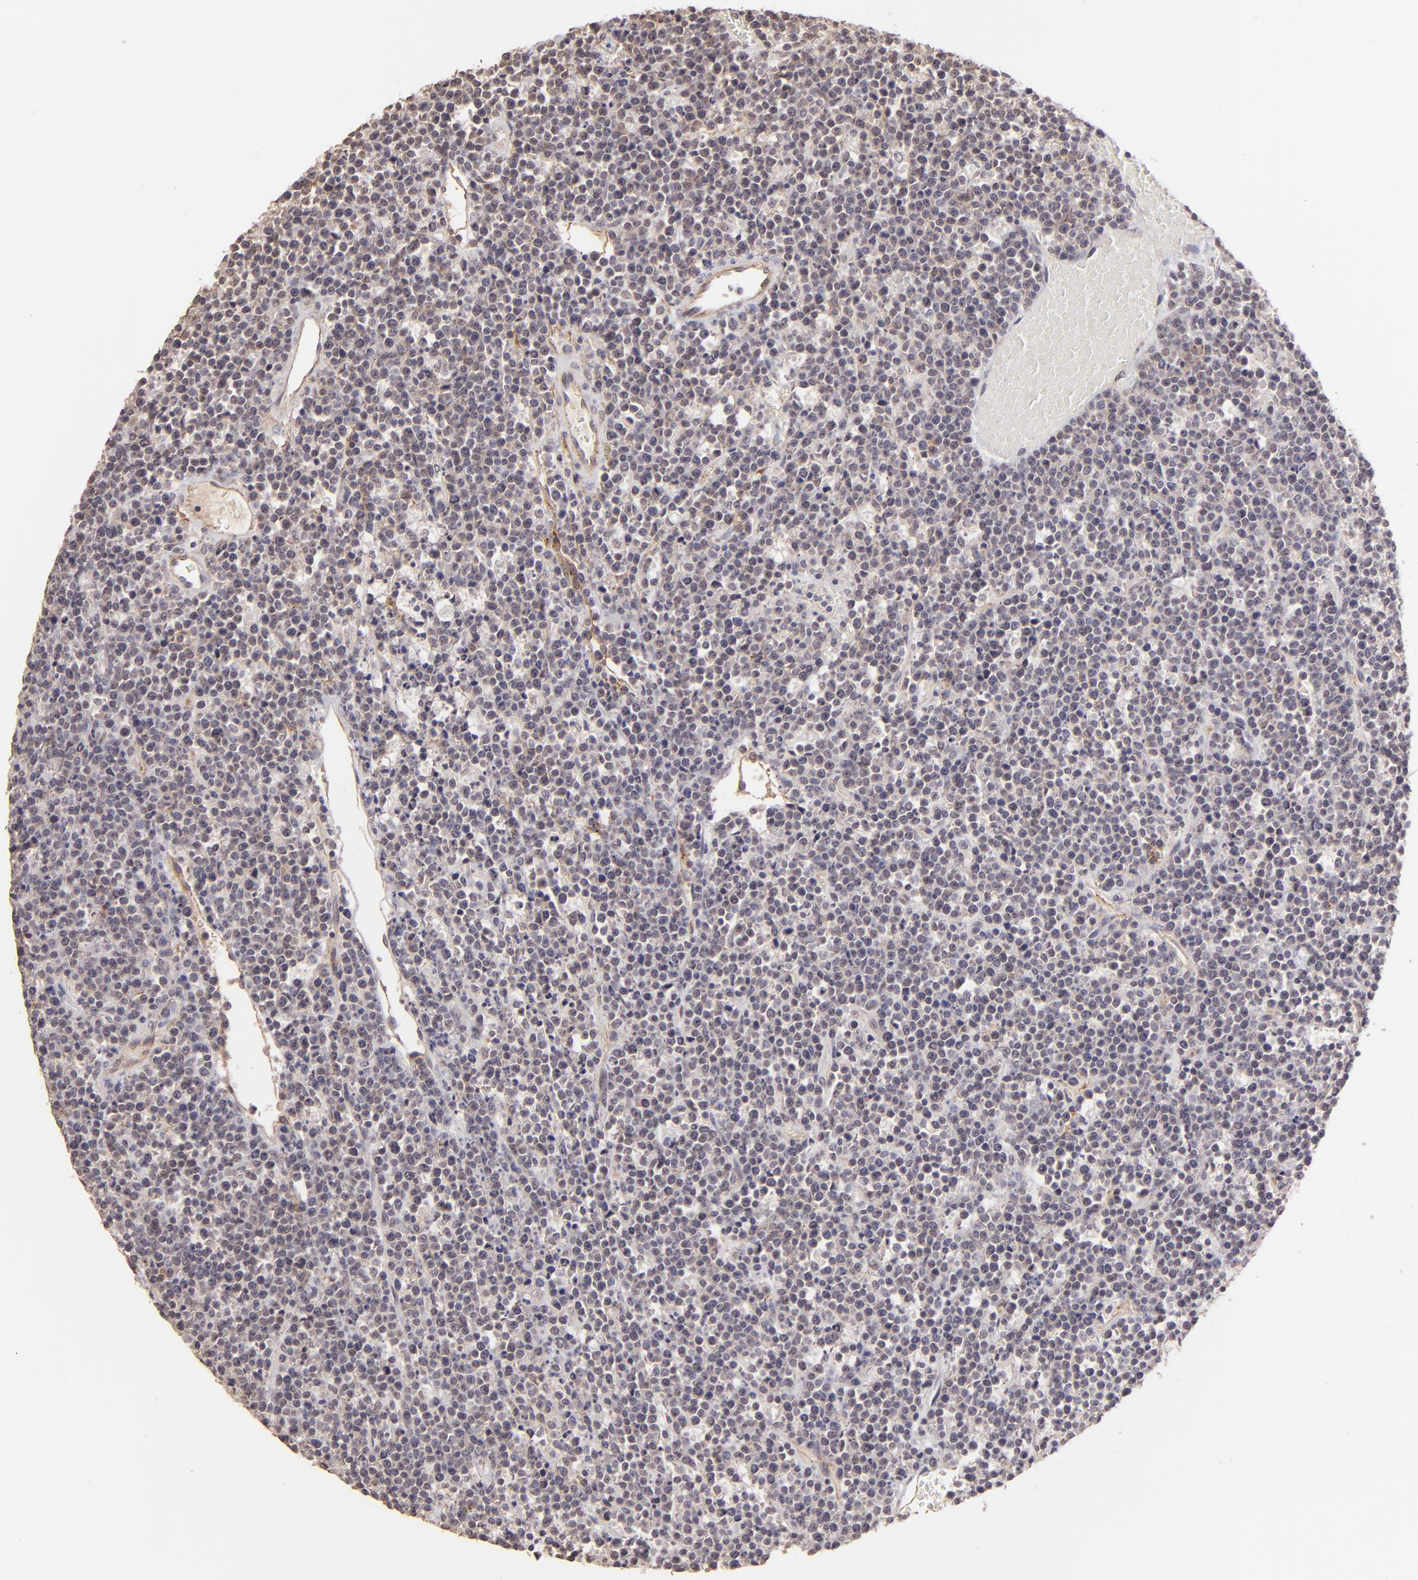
{"staining": {"intensity": "negative", "quantity": "none", "location": "none"}, "tissue": "lymphoma", "cell_type": "Tumor cells", "image_type": "cancer", "snomed": [{"axis": "morphology", "description": "Malignant lymphoma, non-Hodgkin's type, High grade"}, {"axis": "topography", "description": "Ovary"}], "caption": "This is an immunohistochemistry (IHC) image of human lymphoma. There is no staining in tumor cells.", "gene": "CLDN1", "patient": {"sex": "female", "age": 56}}